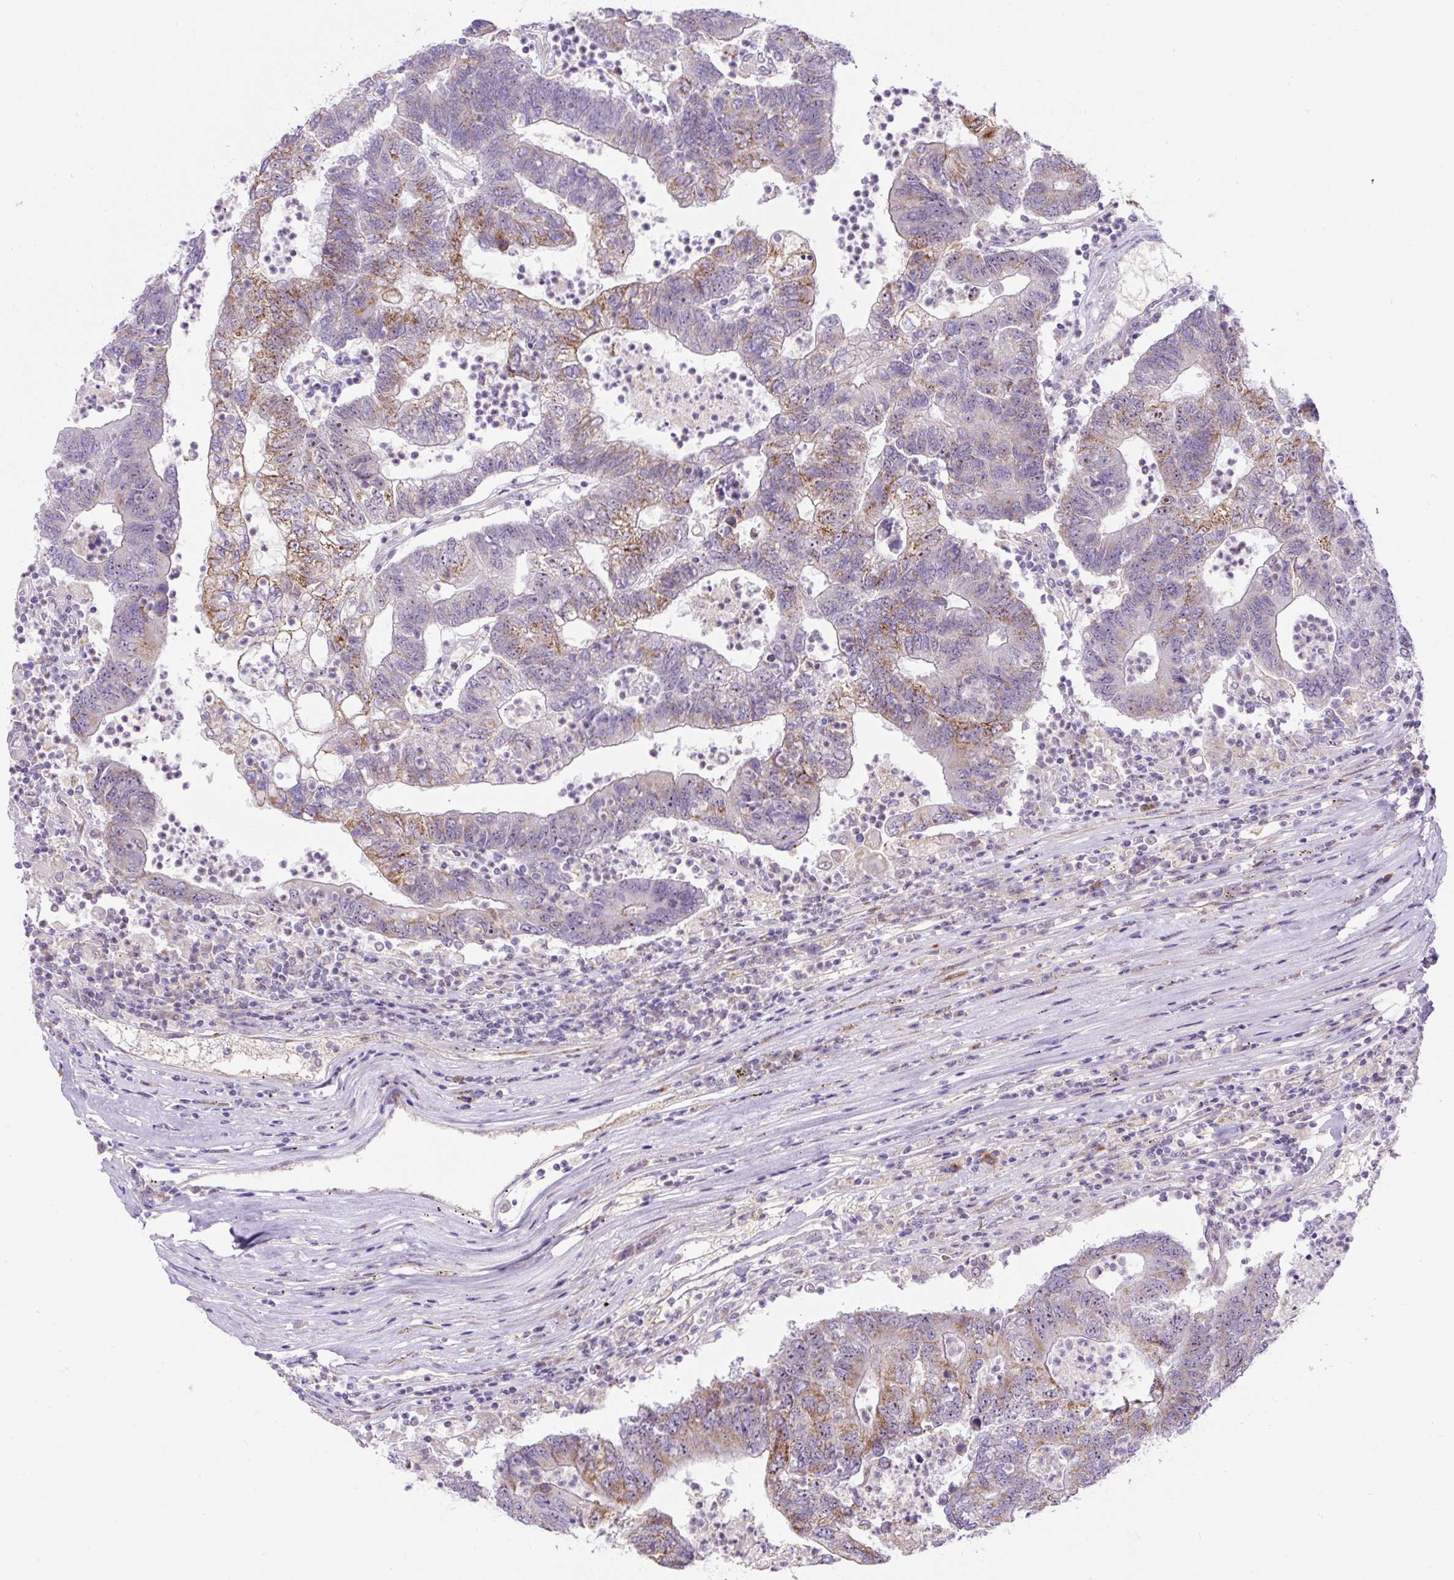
{"staining": {"intensity": "moderate", "quantity": "25%-75%", "location": "cytoplasmic/membranous"}, "tissue": "colorectal cancer", "cell_type": "Tumor cells", "image_type": "cancer", "snomed": [{"axis": "morphology", "description": "Adenocarcinoma, NOS"}, {"axis": "topography", "description": "Colon"}], "caption": "This histopathology image exhibits IHC staining of colorectal adenocarcinoma, with medium moderate cytoplasmic/membranous expression in approximately 25%-75% of tumor cells.", "gene": "ZNF596", "patient": {"sex": "female", "age": 48}}